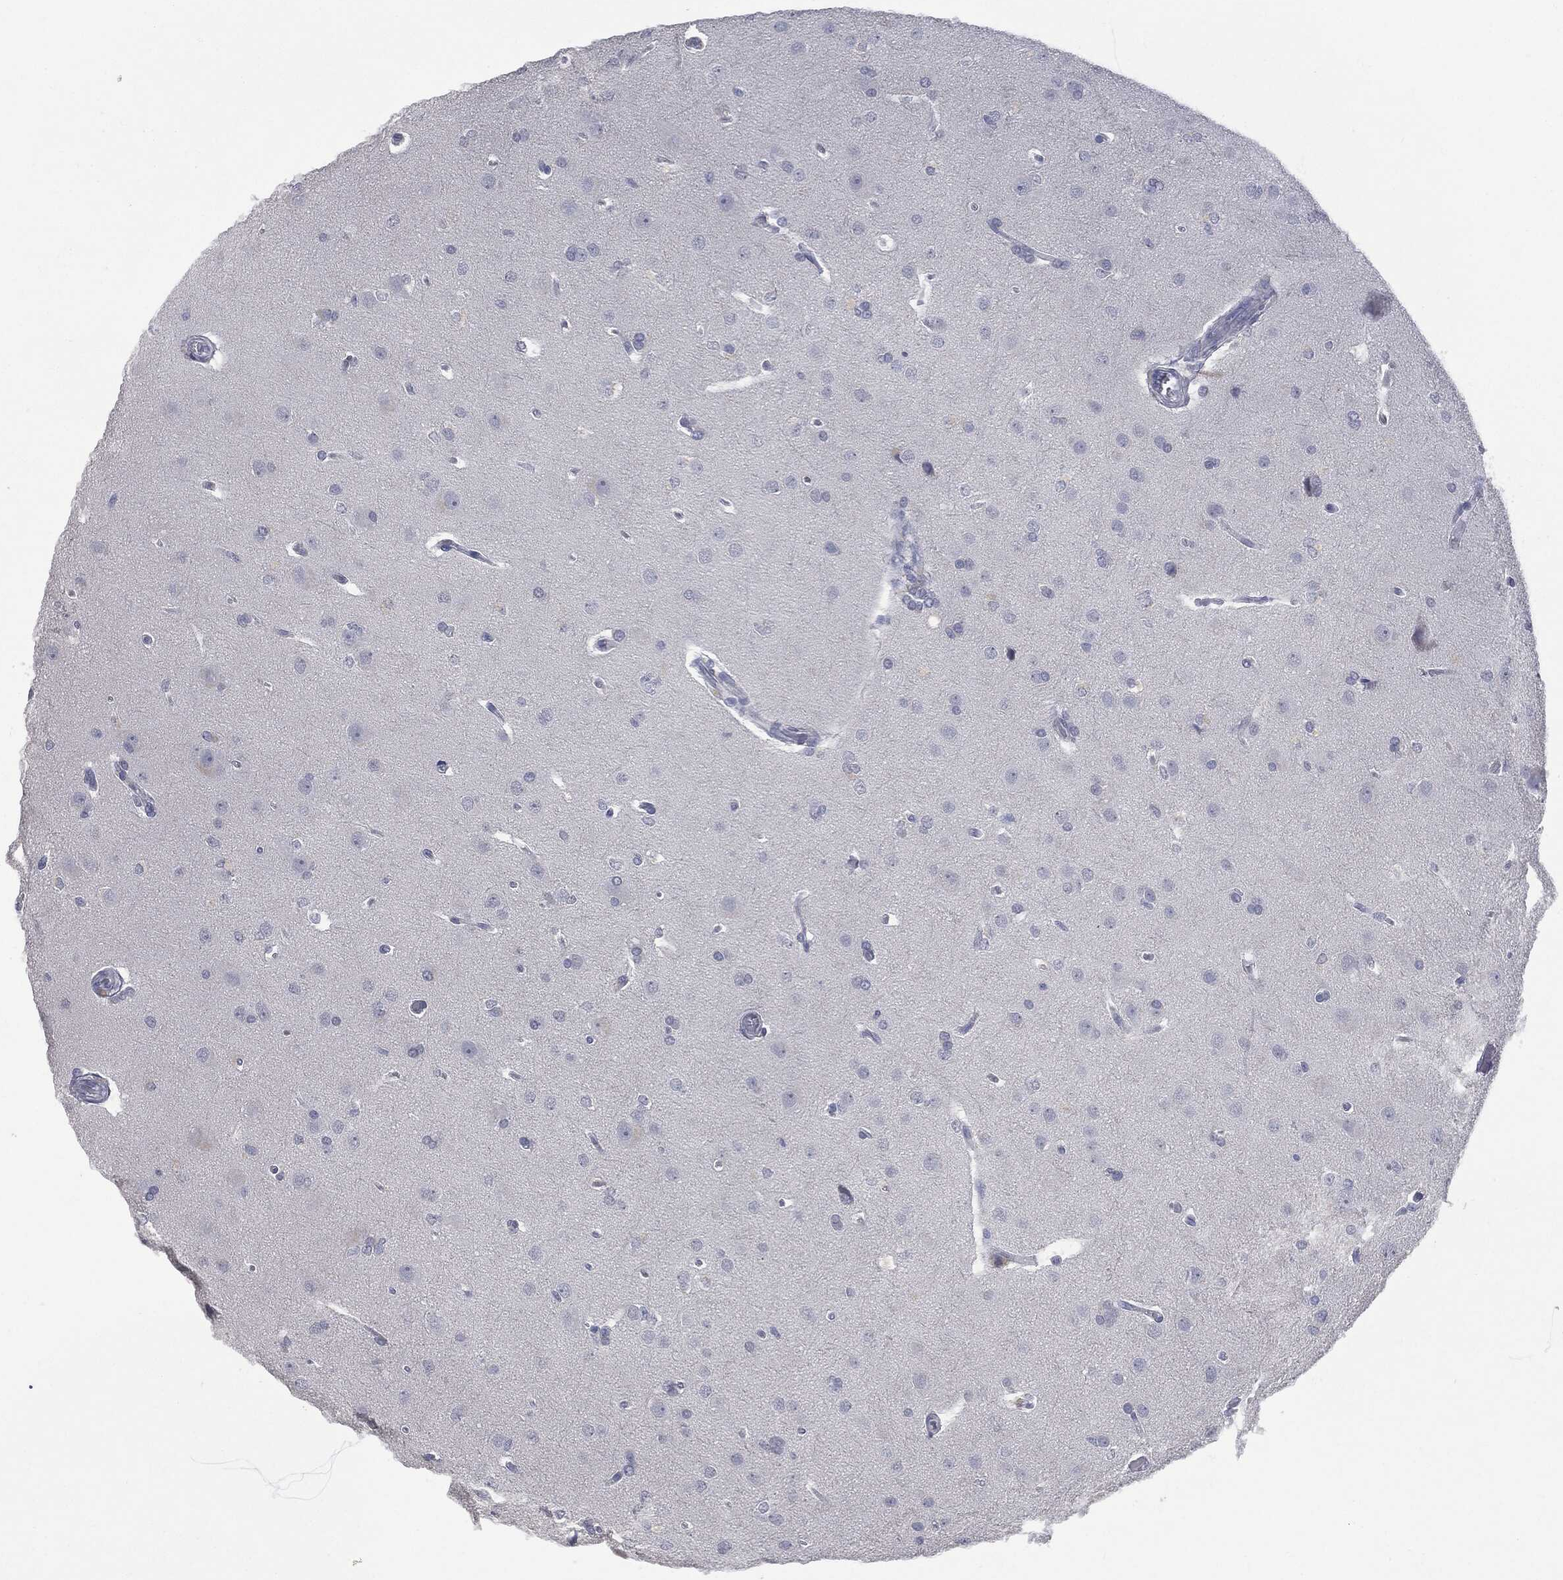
{"staining": {"intensity": "negative", "quantity": "none", "location": "none"}, "tissue": "glioma", "cell_type": "Tumor cells", "image_type": "cancer", "snomed": [{"axis": "morphology", "description": "Glioma, malignant, Low grade"}, {"axis": "topography", "description": "Brain"}], "caption": "DAB (3,3'-diaminobenzidine) immunohistochemical staining of malignant low-grade glioma demonstrates no significant expression in tumor cells. Brightfield microscopy of IHC stained with DAB (brown) and hematoxylin (blue), captured at high magnification.", "gene": "UBE2C", "patient": {"sex": "female", "age": 32}}